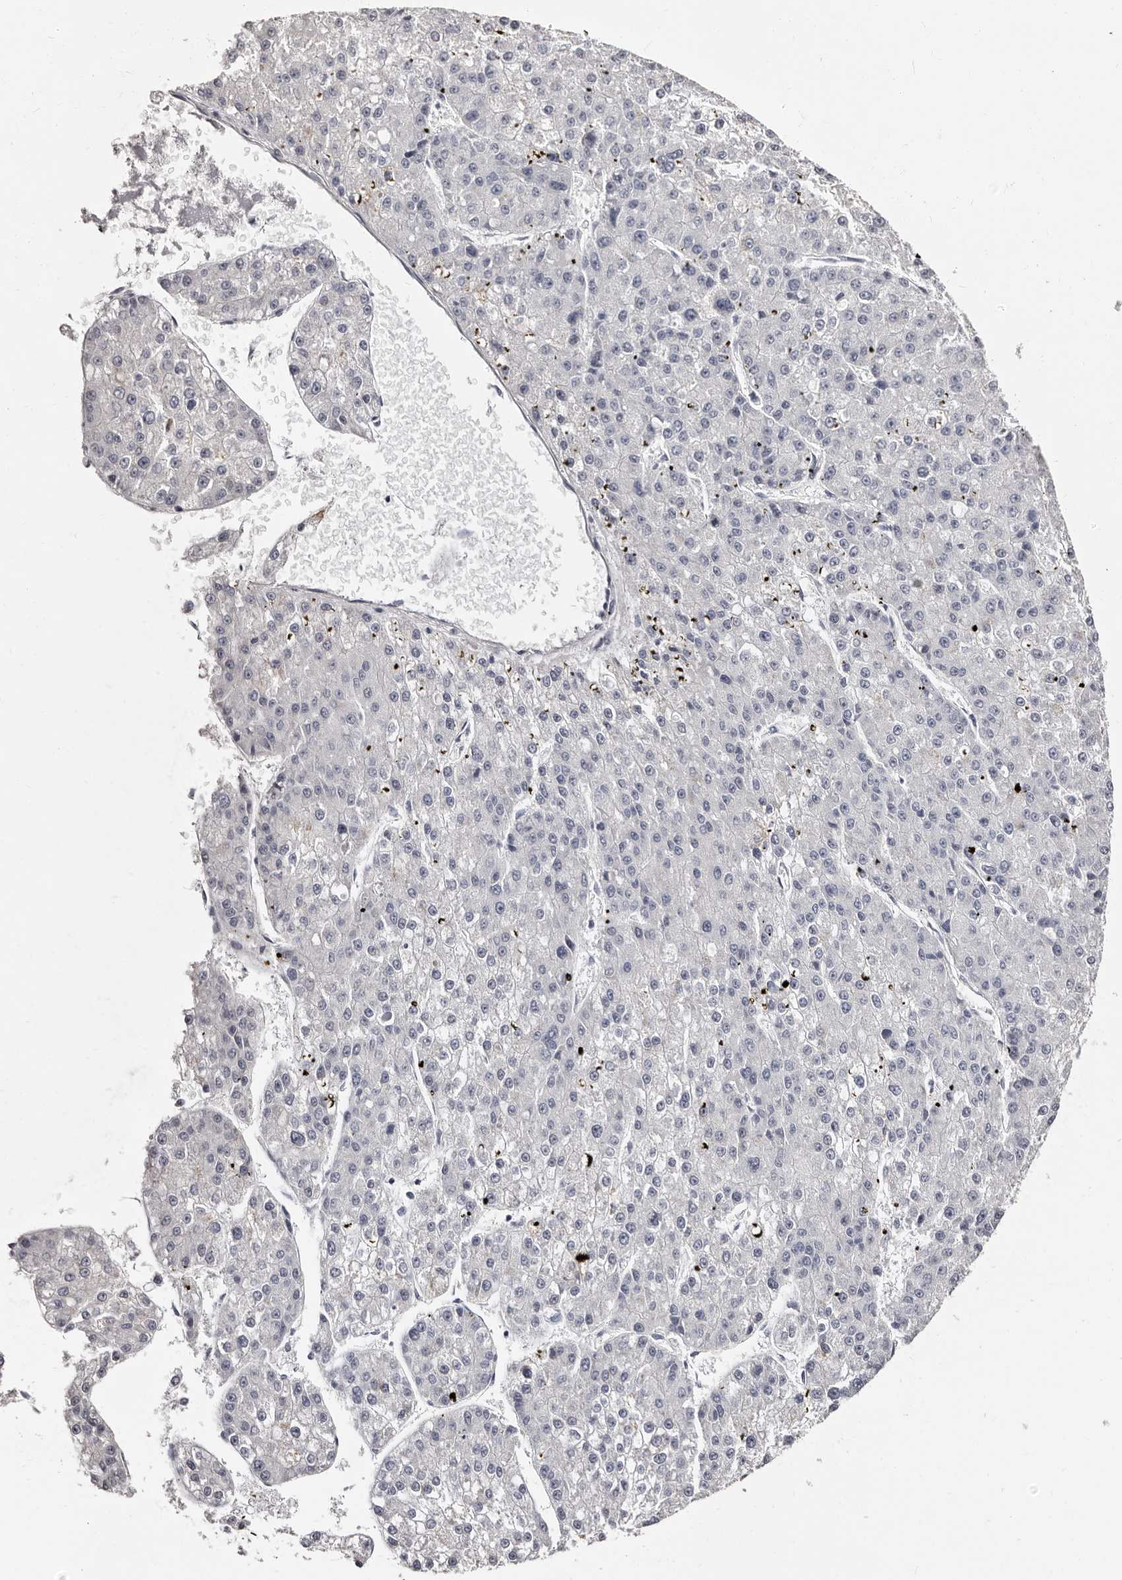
{"staining": {"intensity": "negative", "quantity": "none", "location": "none"}, "tissue": "liver cancer", "cell_type": "Tumor cells", "image_type": "cancer", "snomed": [{"axis": "morphology", "description": "Carcinoma, Hepatocellular, NOS"}, {"axis": "topography", "description": "Liver"}], "caption": "Liver cancer (hepatocellular carcinoma) stained for a protein using immunohistochemistry displays no staining tumor cells.", "gene": "TBC1D22B", "patient": {"sex": "female", "age": 73}}